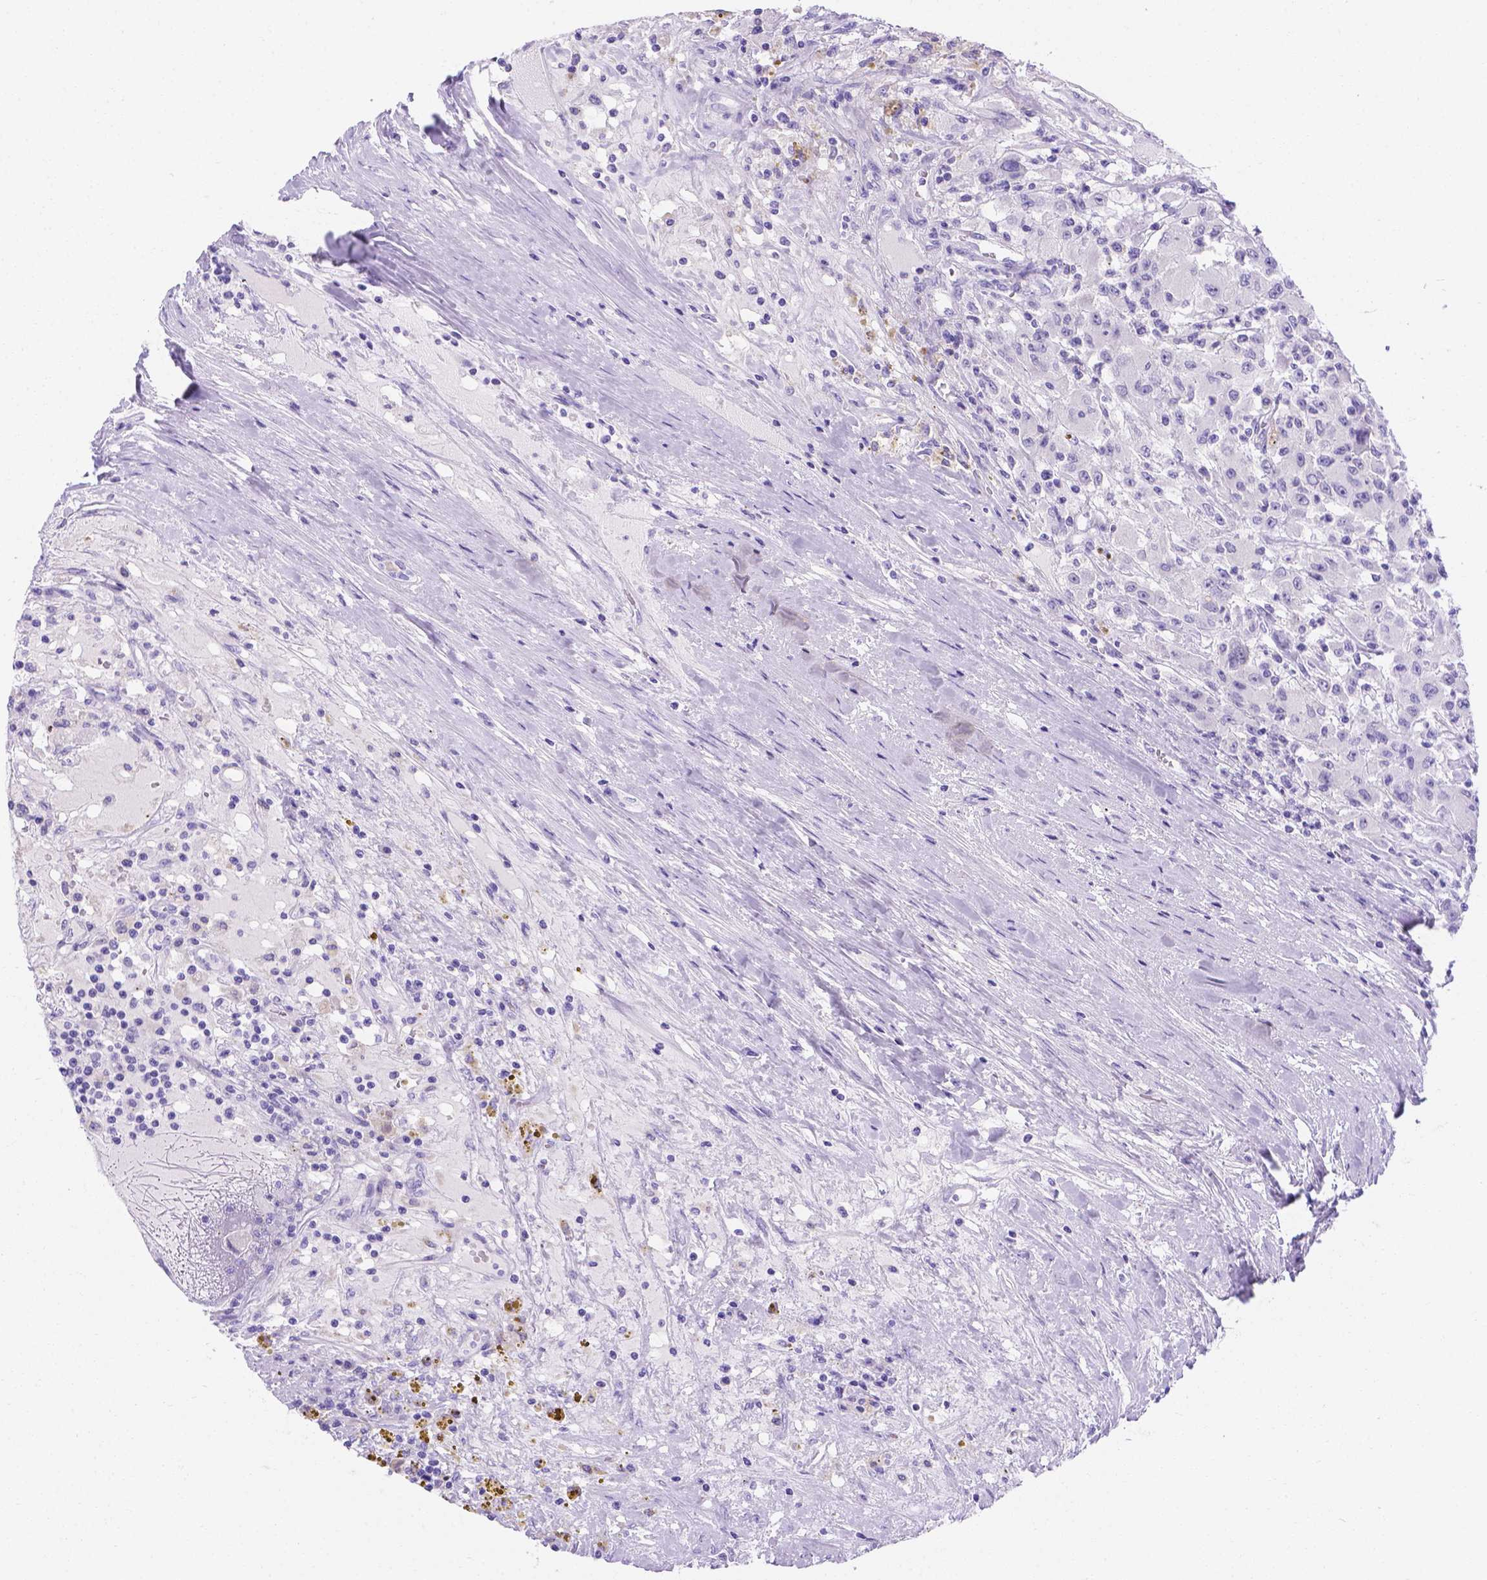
{"staining": {"intensity": "negative", "quantity": "none", "location": "none"}, "tissue": "renal cancer", "cell_type": "Tumor cells", "image_type": "cancer", "snomed": [{"axis": "morphology", "description": "Adenocarcinoma, NOS"}, {"axis": "topography", "description": "Kidney"}], "caption": "Renal cancer (adenocarcinoma) stained for a protein using IHC exhibits no positivity tumor cells.", "gene": "MLN", "patient": {"sex": "female", "age": 67}}